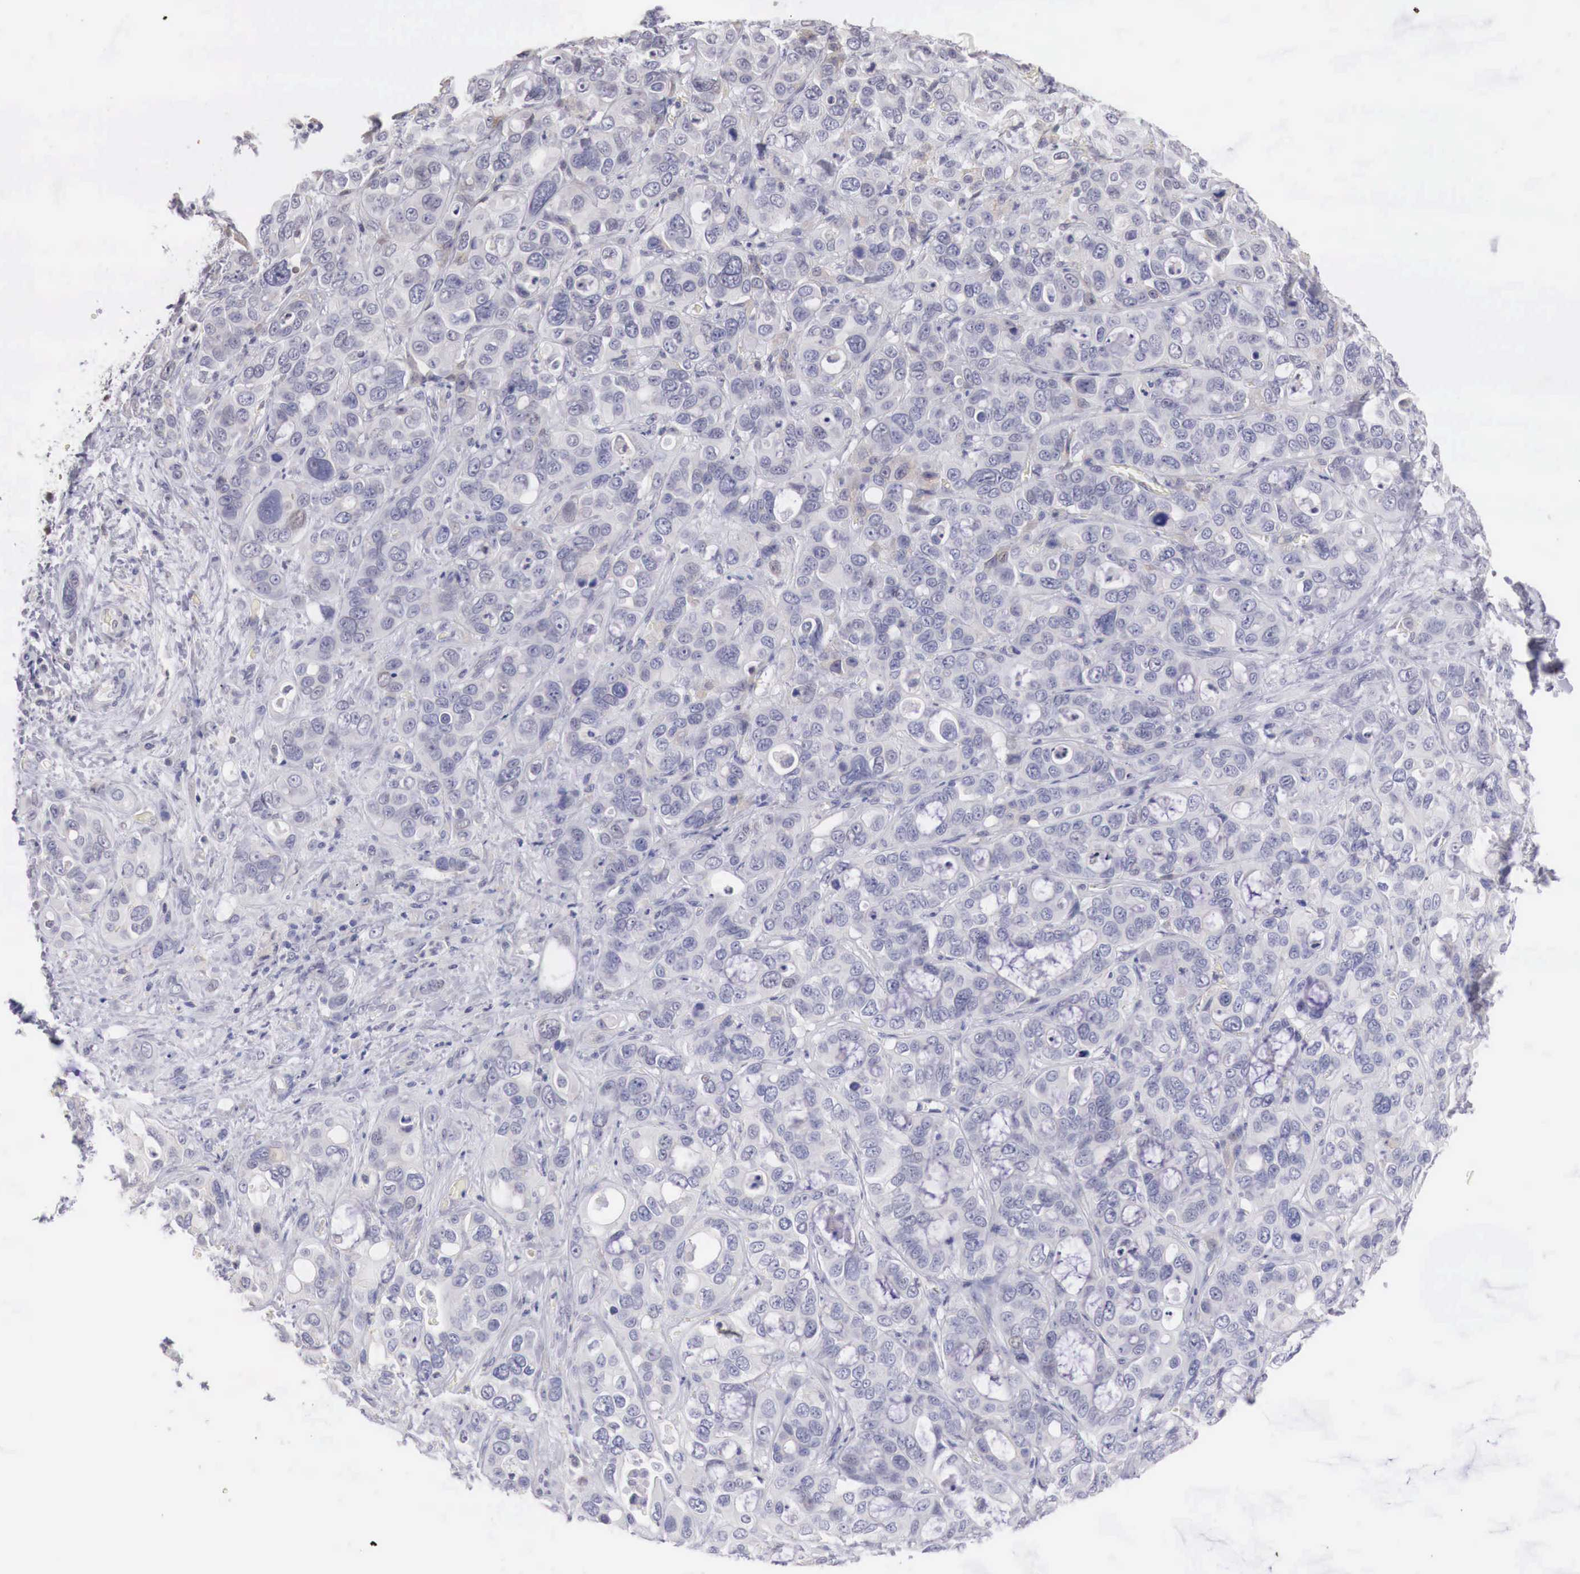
{"staining": {"intensity": "negative", "quantity": "none", "location": "none"}, "tissue": "liver cancer", "cell_type": "Tumor cells", "image_type": "cancer", "snomed": [{"axis": "morphology", "description": "Cholangiocarcinoma"}, {"axis": "topography", "description": "Liver"}], "caption": "High power microscopy histopathology image of an immunohistochemistry histopathology image of cholangiocarcinoma (liver), revealing no significant expression in tumor cells.", "gene": "TRIM13", "patient": {"sex": "female", "age": 79}}